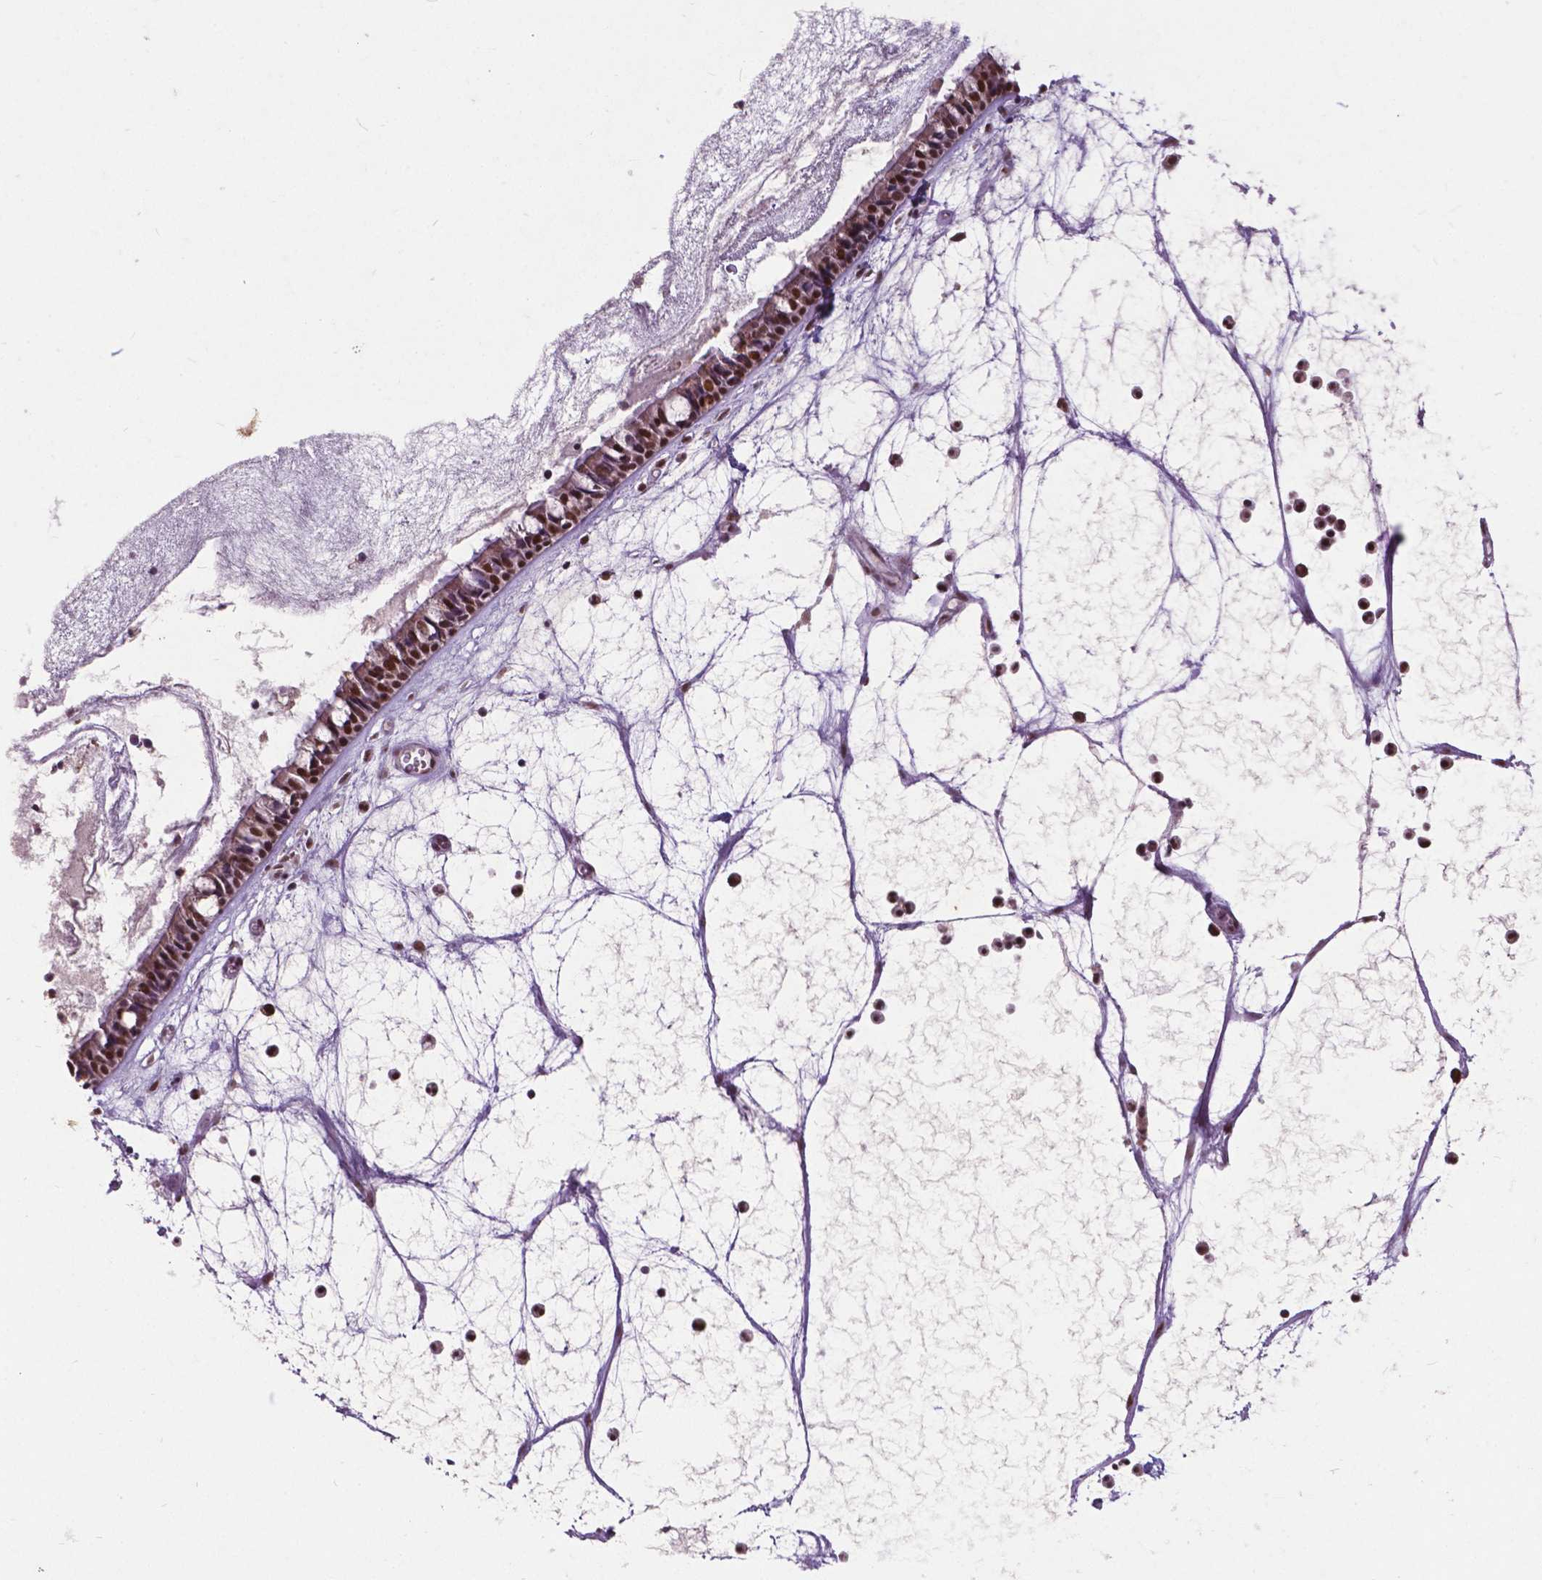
{"staining": {"intensity": "strong", "quantity": ">75%", "location": "nuclear"}, "tissue": "nasopharynx", "cell_type": "Respiratory epithelial cells", "image_type": "normal", "snomed": [{"axis": "morphology", "description": "Normal tissue, NOS"}, {"axis": "topography", "description": "Nasopharynx"}], "caption": "The micrograph demonstrates immunohistochemical staining of unremarkable nasopharynx. There is strong nuclear staining is identified in approximately >75% of respiratory epithelial cells.", "gene": "MSH2", "patient": {"sex": "male", "age": 31}}